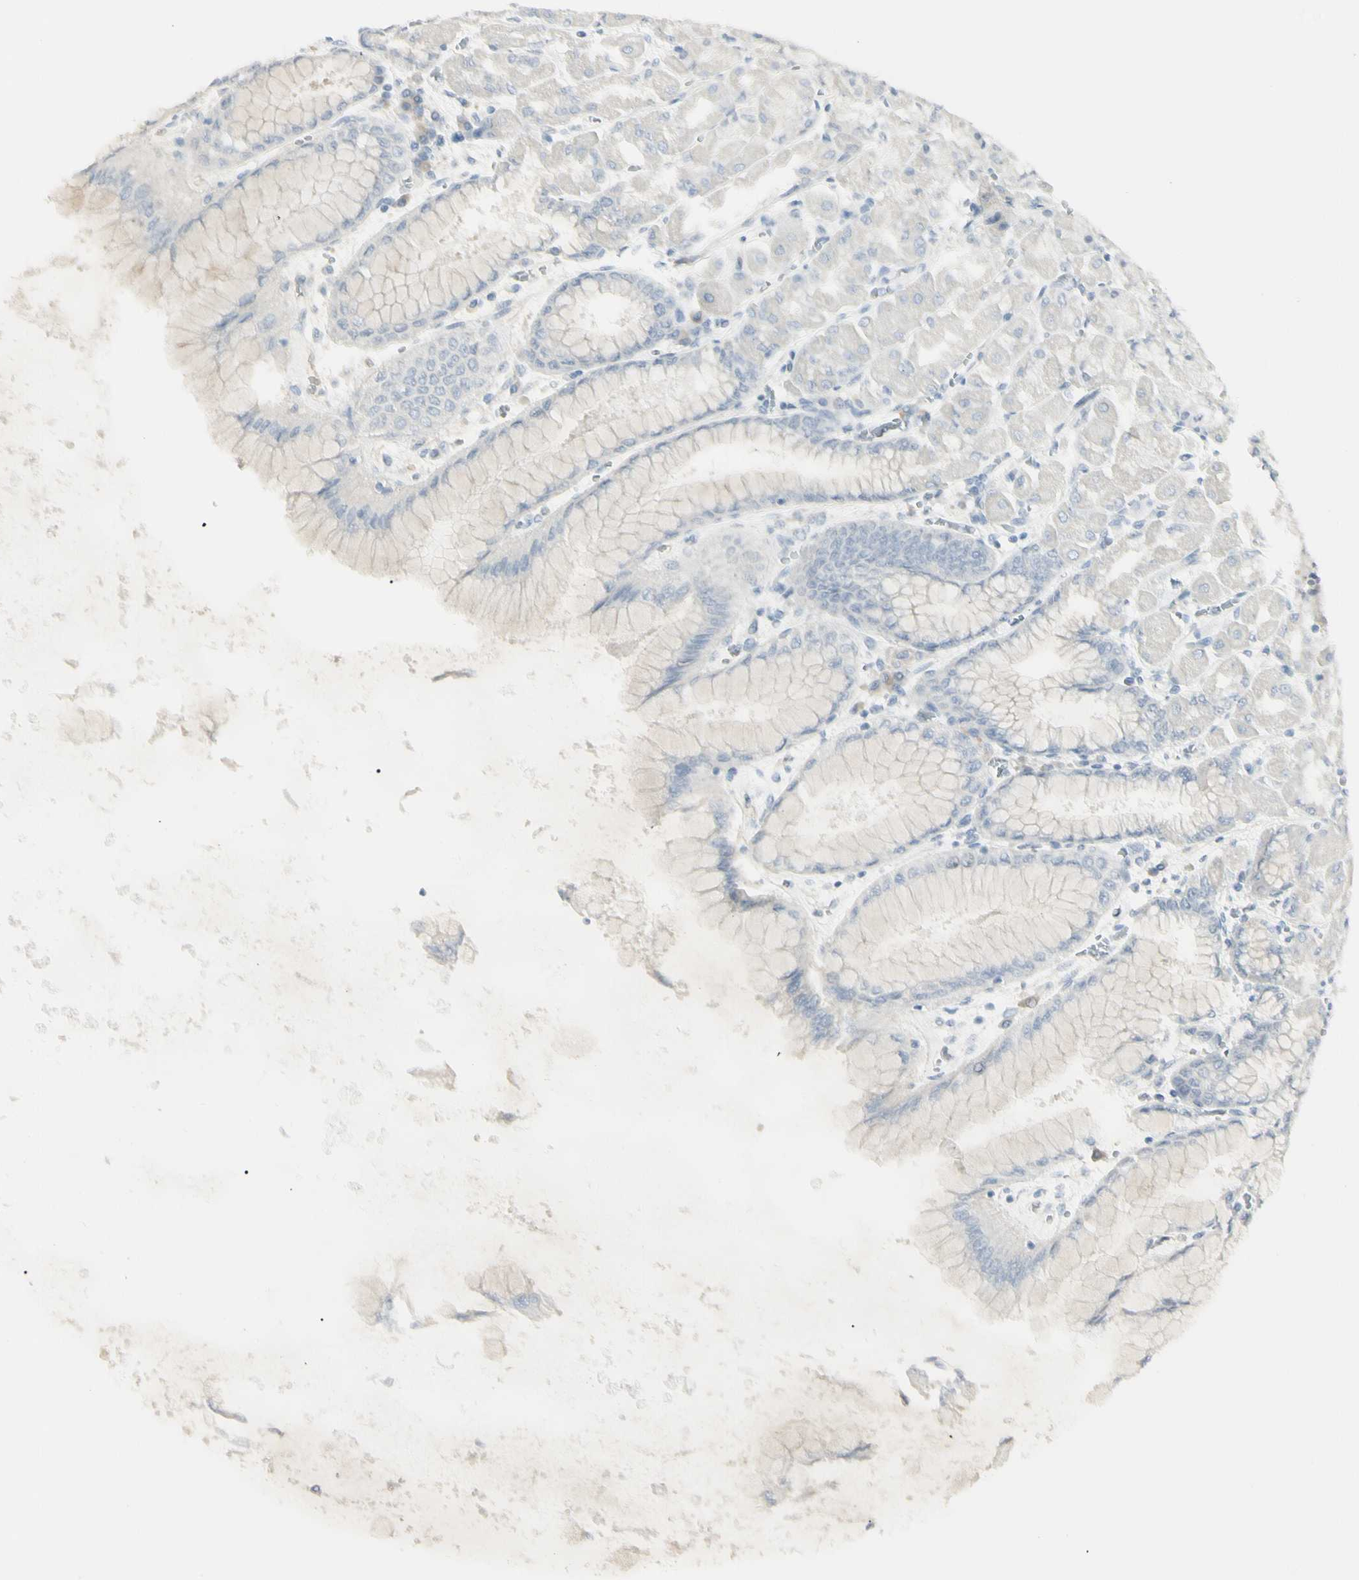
{"staining": {"intensity": "negative", "quantity": "none", "location": "none"}, "tissue": "stomach", "cell_type": "Glandular cells", "image_type": "normal", "snomed": [{"axis": "morphology", "description": "Normal tissue, NOS"}, {"axis": "topography", "description": "Stomach, upper"}], "caption": "Glandular cells are negative for protein expression in benign human stomach. The staining is performed using DAB brown chromogen with nuclei counter-stained in using hematoxylin.", "gene": "PIP", "patient": {"sex": "female", "age": 56}}